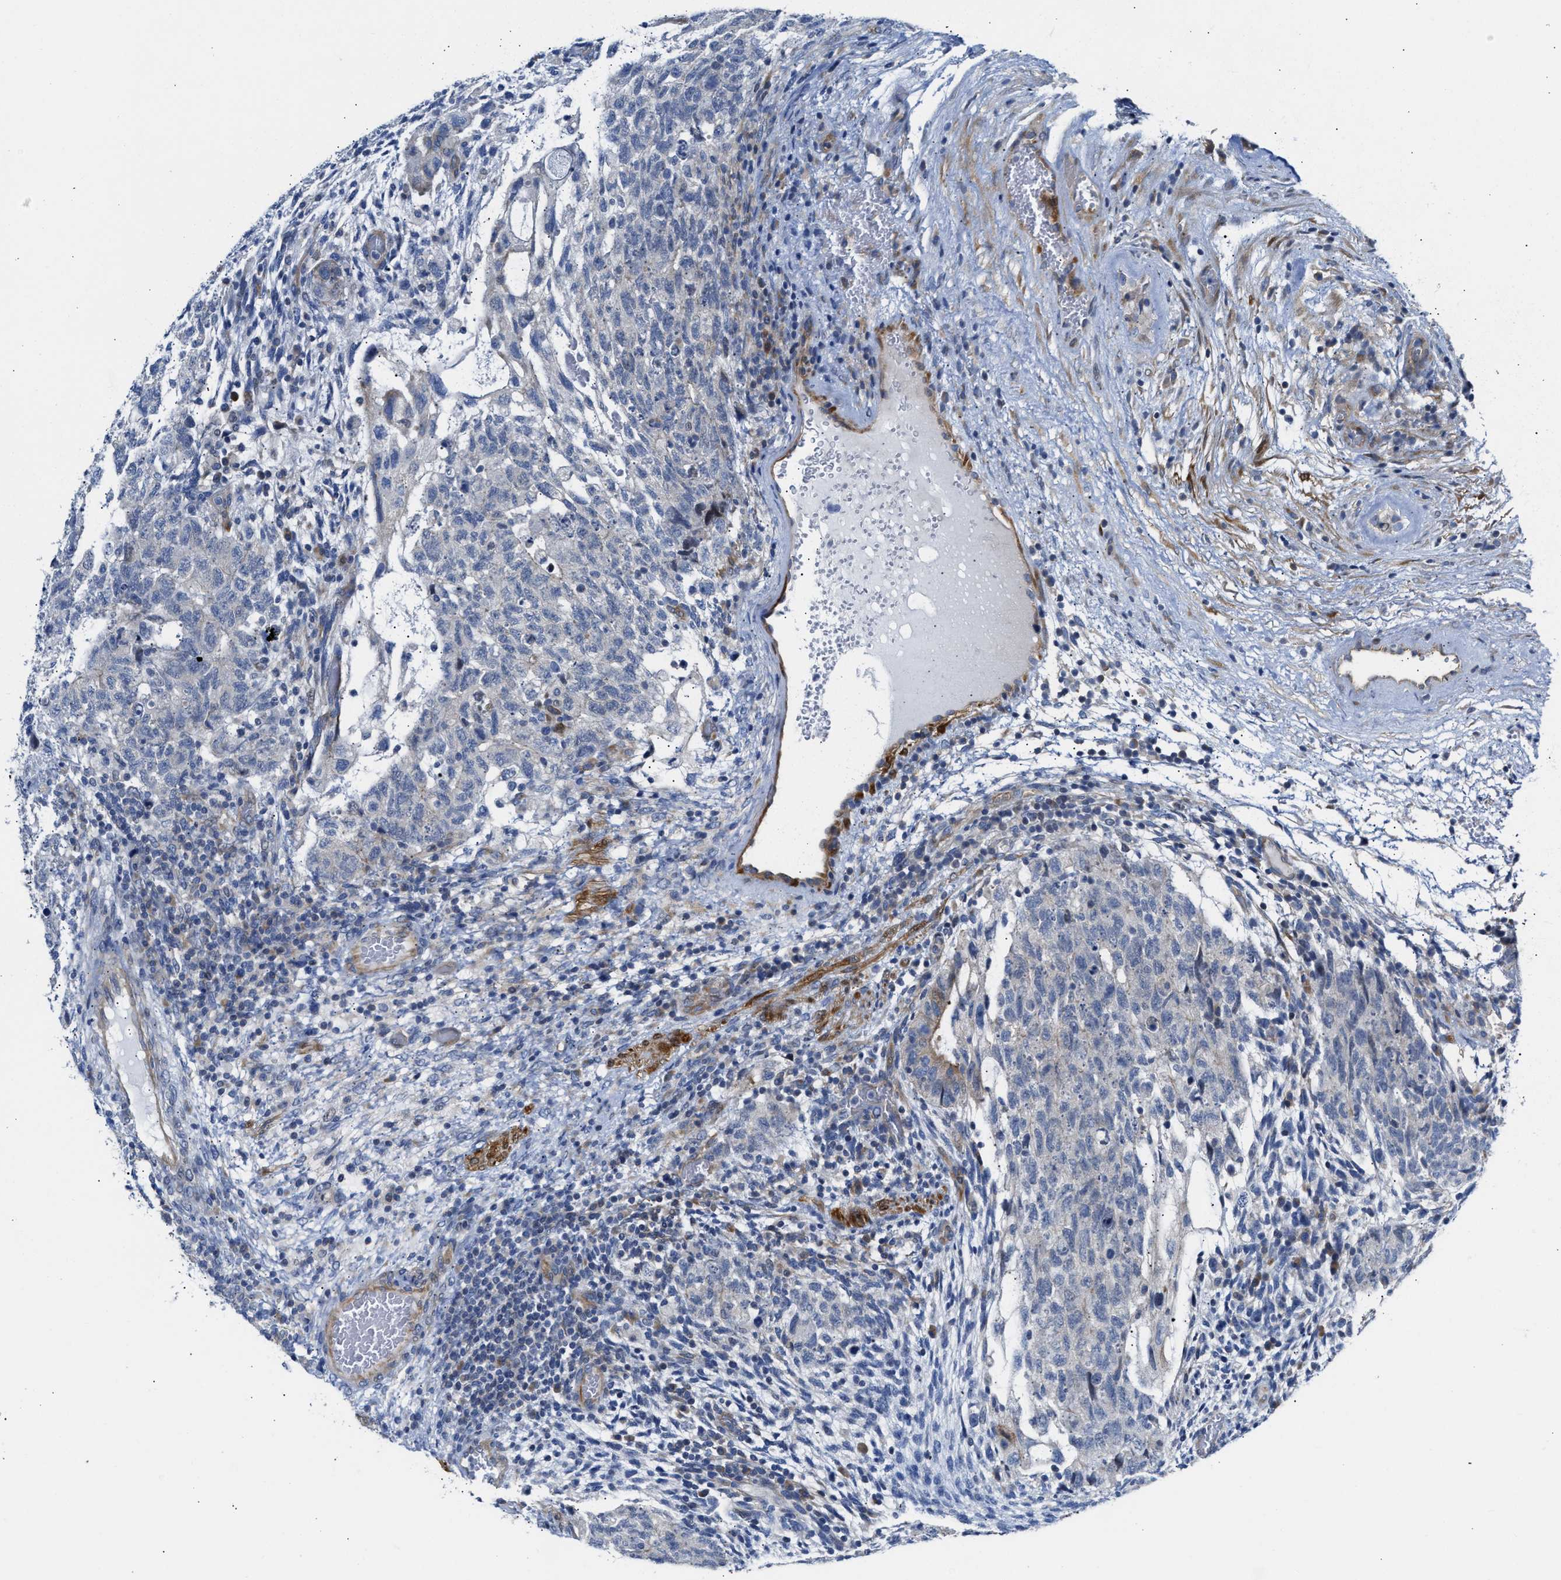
{"staining": {"intensity": "negative", "quantity": "none", "location": "none"}, "tissue": "testis cancer", "cell_type": "Tumor cells", "image_type": "cancer", "snomed": [{"axis": "morphology", "description": "Normal tissue, NOS"}, {"axis": "morphology", "description": "Carcinoma, Embryonal, NOS"}, {"axis": "topography", "description": "Testis"}], "caption": "This is an IHC image of testis cancer. There is no staining in tumor cells.", "gene": "FHL1", "patient": {"sex": "male", "age": 36}}